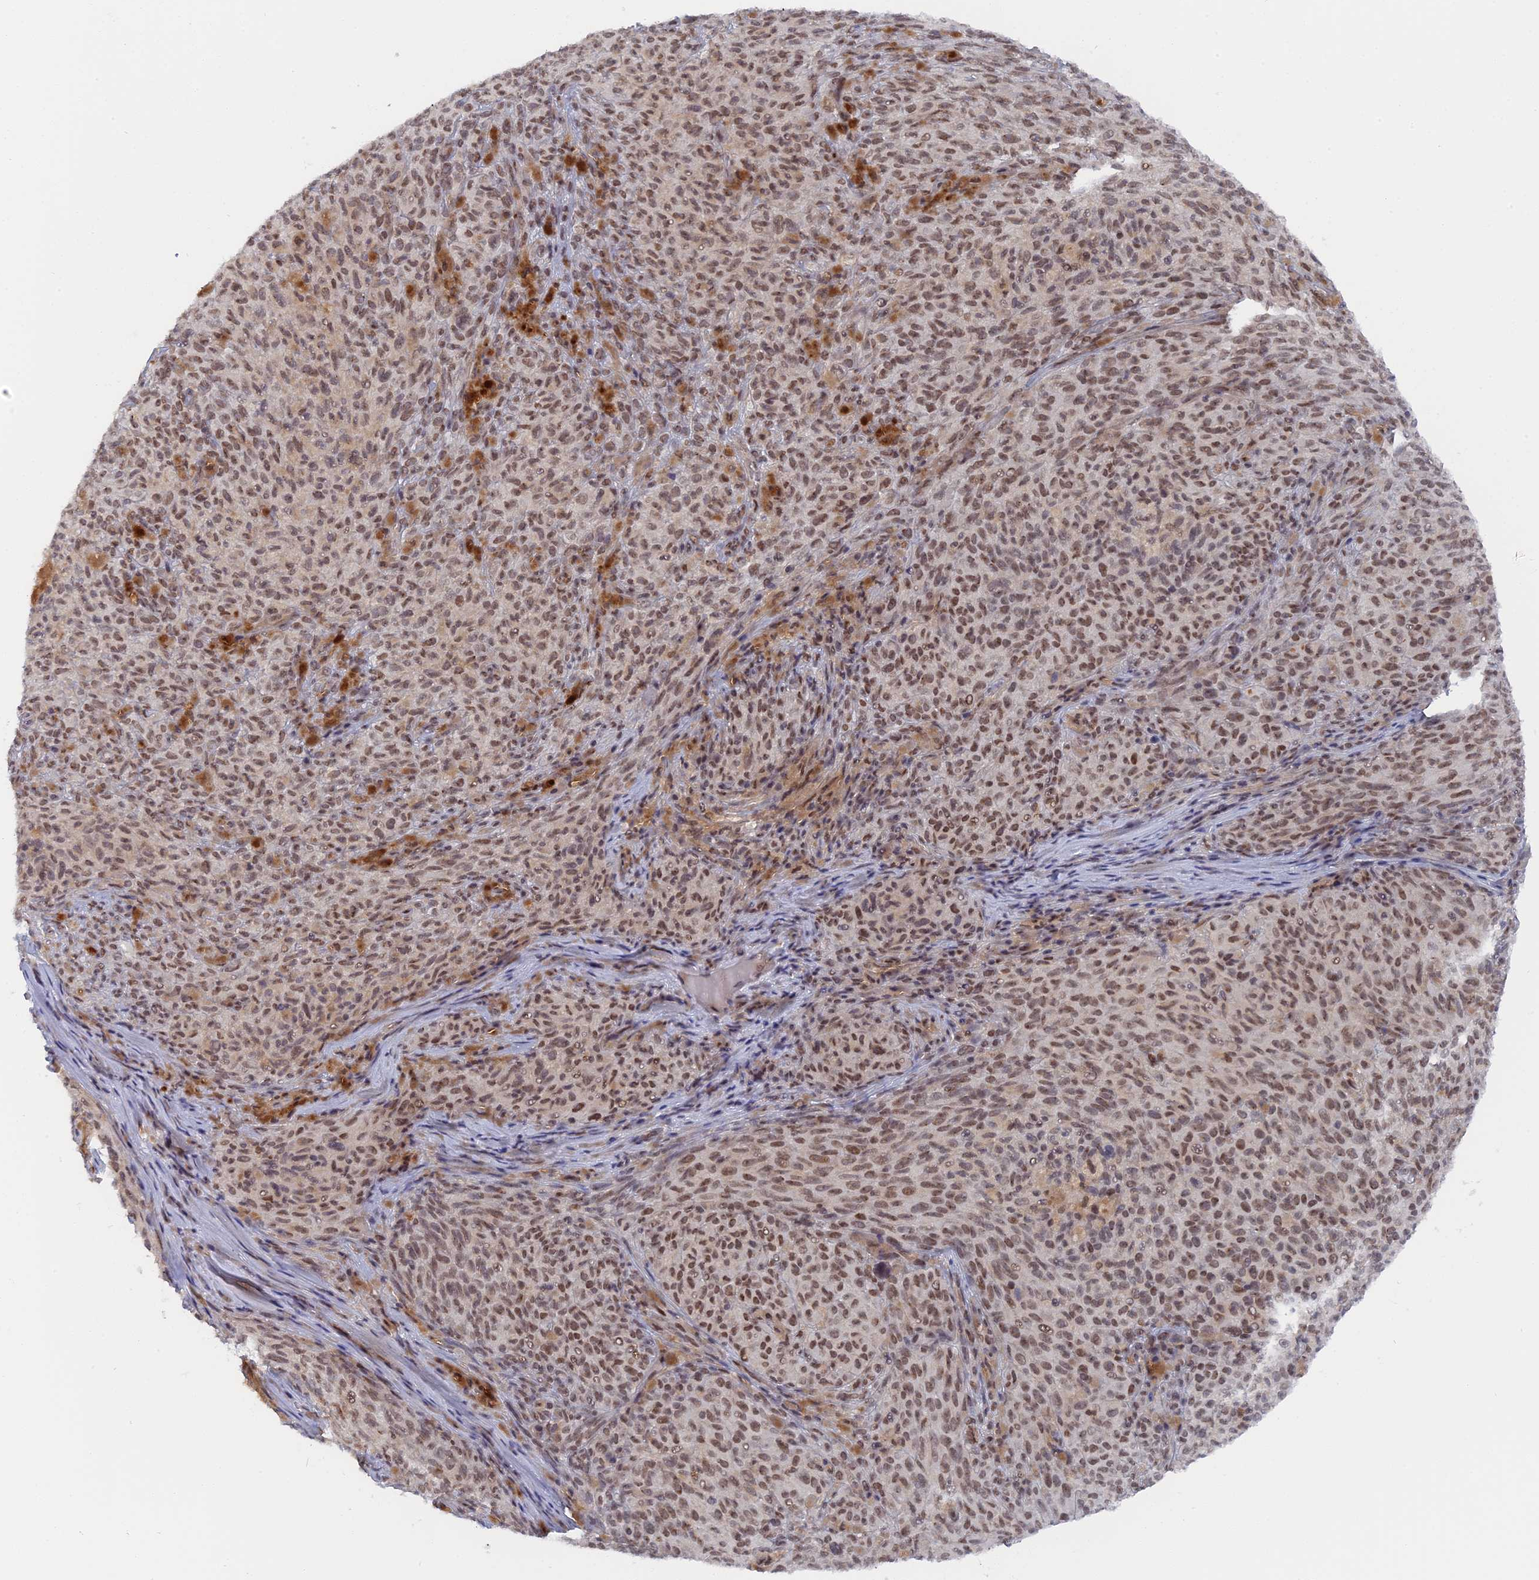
{"staining": {"intensity": "moderate", "quantity": ">75%", "location": "nuclear"}, "tissue": "melanoma", "cell_type": "Tumor cells", "image_type": "cancer", "snomed": [{"axis": "morphology", "description": "Malignant melanoma, NOS"}, {"axis": "topography", "description": "Skin"}], "caption": "Tumor cells show moderate nuclear positivity in approximately >75% of cells in malignant melanoma.", "gene": "CCDC85A", "patient": {"sex": "female", "age": 82}}